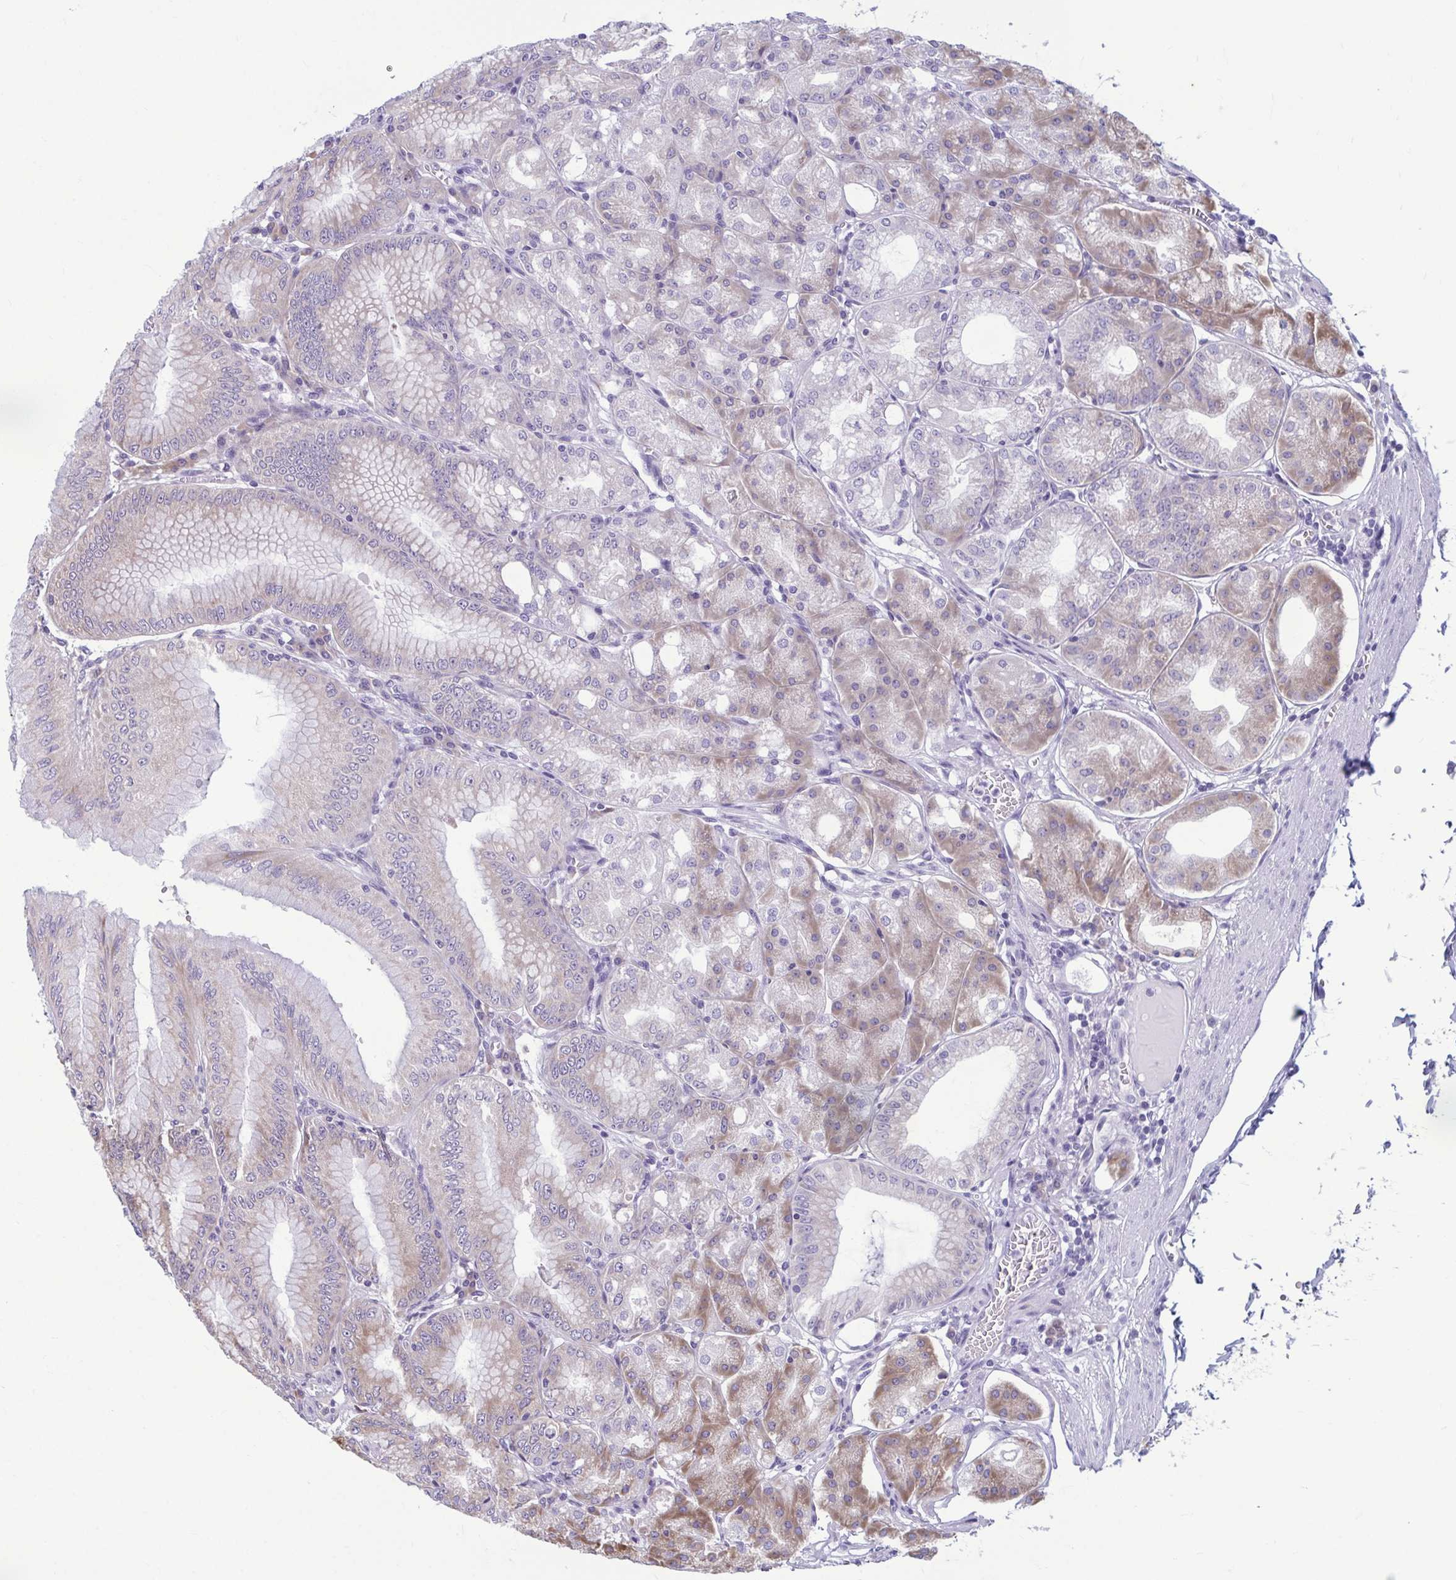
{"staining": {"intensity": "moderate", "quantity": "25%-75%", "location": "cytoplasmic/membranous"}, "tissue": "stomach", "cell_type": "Glandular cells", "image_type": "normal", "snomed": [{"axis": "morphology", "description": "Normal tissue, NOS"}, {"axis": "topography", "description": "Stomach, lower"}], "caption": "The micrograph demonstrates immunohistochemical staining of unremarkable stomach. There is moderate cytoplasmic/membranous positivity is present in approximately 25%-75% of glandular cells.", "gene": "RPS16", "patient": {"sex": "male", "age": 71}}